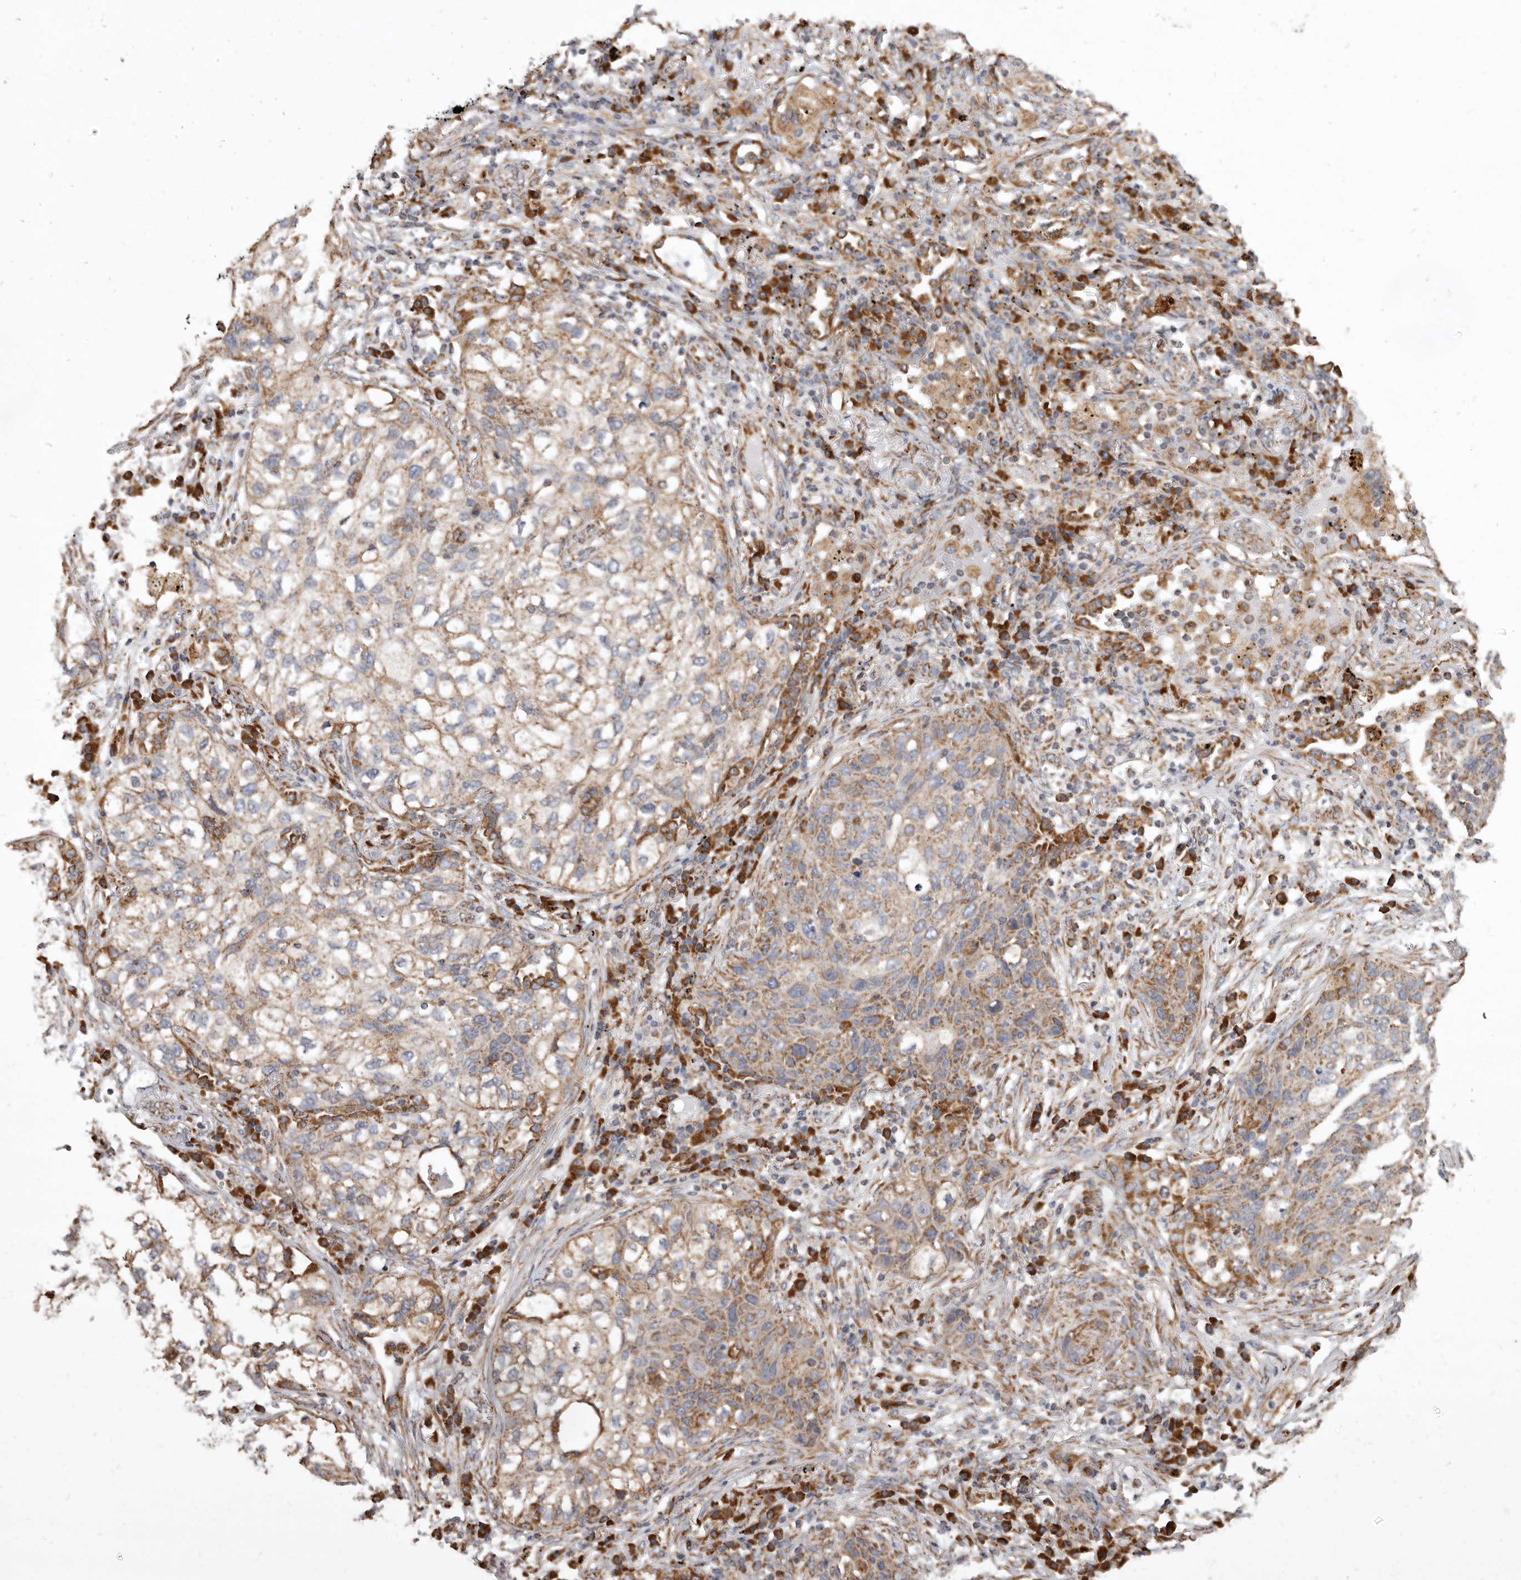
{"staining": {"intensity": "moderate", "quantity": ">75%", "location": "cytoplasmic/membranous"}, "tissue": "lung cancer", "cell_type": "Tumor cells", "image_type": "cancer", "snomed": [{"axis": "morphology", "description": "Squamous cell carcinoma, NOS"}, {"axis": "topography", "description": "Lung"}], "caption": "This is a photomicrograph of immunohistochemistry staining of lung cancer, which shows moderate expression in the cytoplasmic/membranous of tumor cells.", "gene": "CDK5RAP3", "patient": {"sex": "female", "age": 63}}